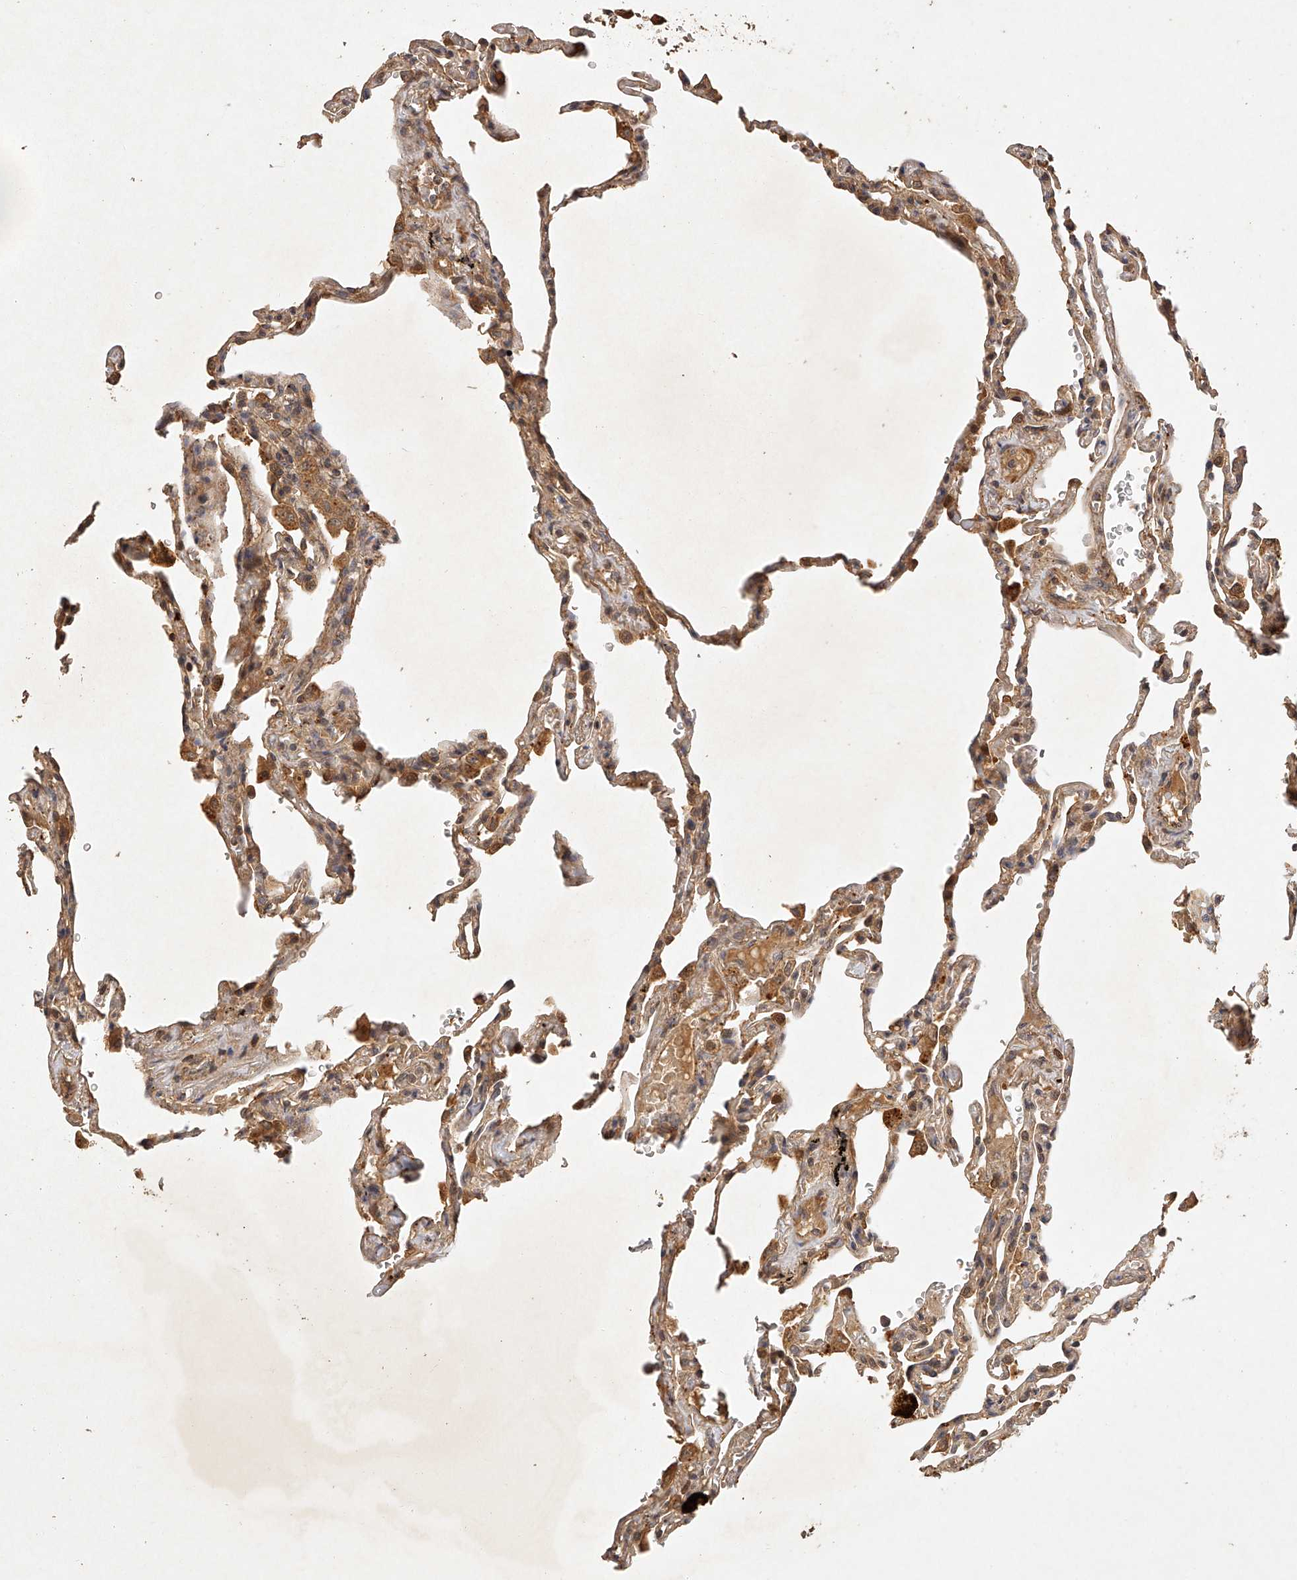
{"staining": {"intensity": "moderate", "quantity": ">75%", "location": "cytoplasmic/membranous"}, "tissue": "lung", "cell_type": "Alveolar cells", "image_type": "normal", "snomed": [{"axis": "morphology", "description": "Normal tissue, NOS"}, {"axis": "topography", "description": "Lung"}], "caption": "An immunohistochemistry (IHC) photomicrograph of normal tissue is shown. Protein staining in brown shows moderate cytoplasmic/membranous positivity in lung within alveolar cells.", "gene": "NSMAF", "patient": {"sex": "male", "age": 59}}